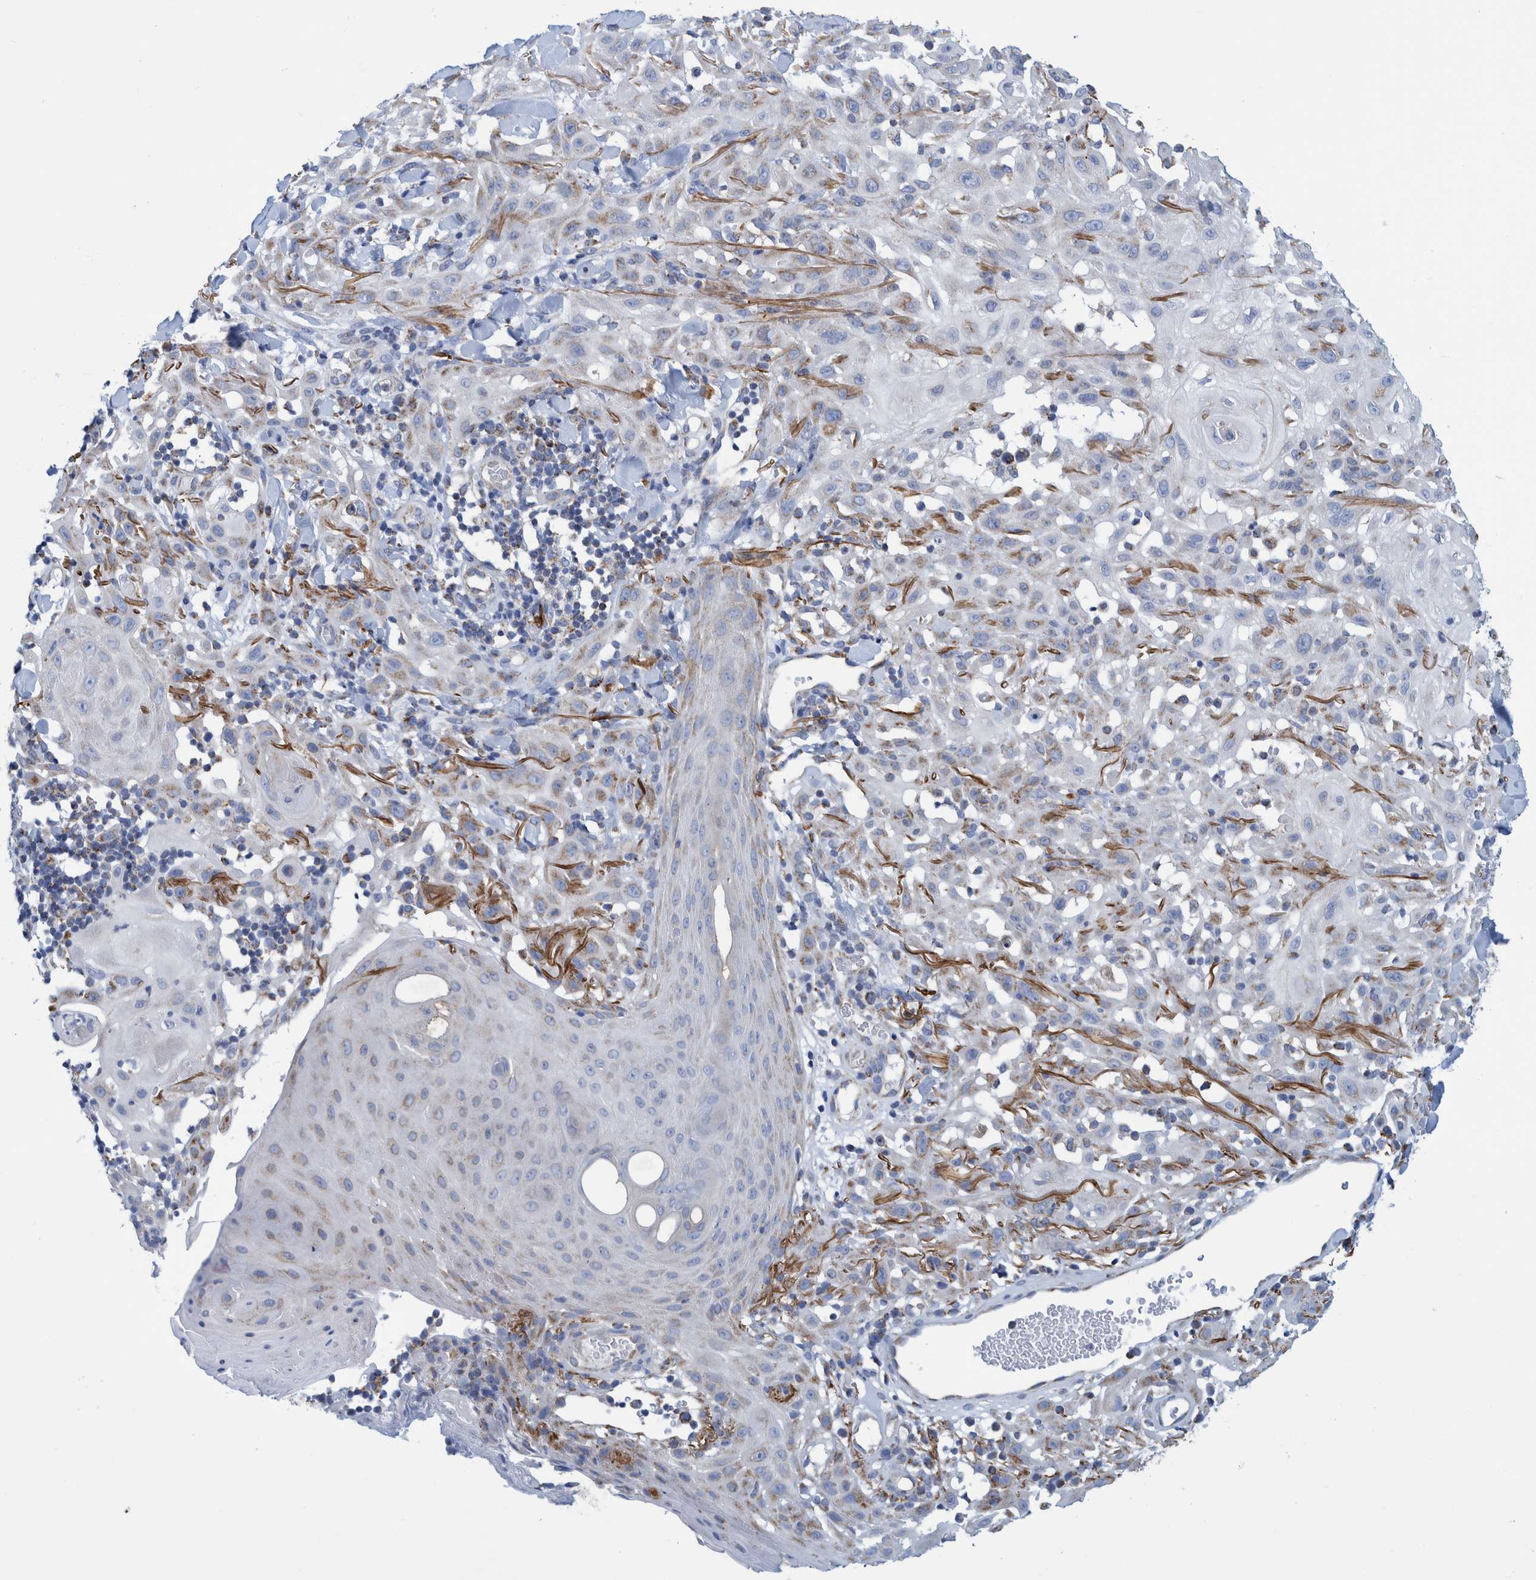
{"staining": {"intensity": "weak", "quantity": "<25%", "location": "cytoplasmic/membranous"}, "tissue": "skin cancer", "cell_type": "Tumor cells", "image_type": "cancer", "snomed": [{"axis": "morphology", "description": "Squamous cell carcinoma, NOS"}, {"axis": "topography", "description": "Skin"}], "caption": "Immunohistochemistry (IHC) histopathology image of squamous cell carcinoma (skin) stained for a protein (brown), which demonstrates no staining in tumor cells.", "gene": "MRPS7", "patient": {"sex": "male", "age": 24}}